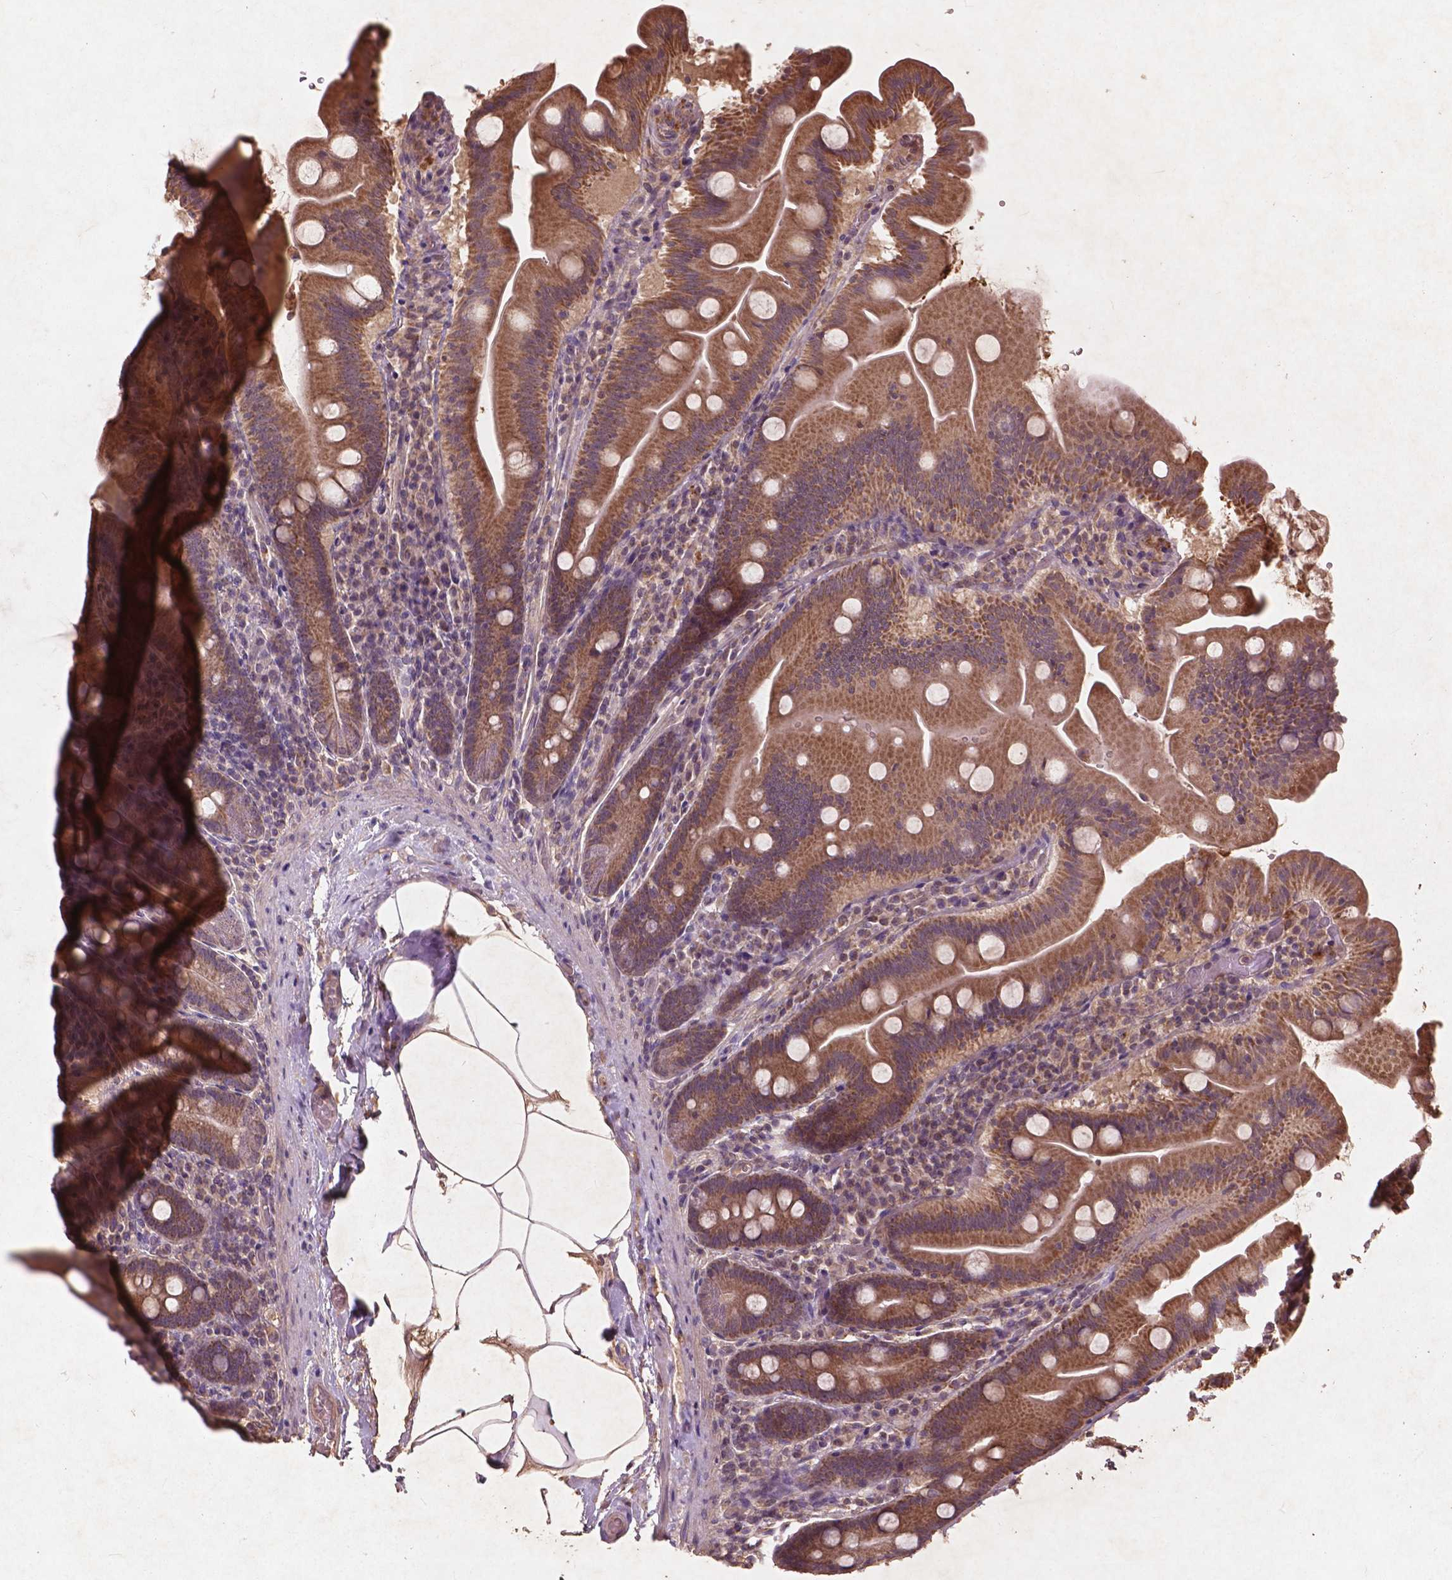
{"staining": {"intensity": "moderate", "quantity": ">75%", "location": "cytoplasmic/membranous"}, "tissue": "small intestine", "cell_type": "Glandular cells", "image_type": "normal", "snomed": [{"axis": "morphology", "description": "Normal tissue, NOS"}, {"axis": "topography", "description": "Small intestine"}], "caption": "Small intestine stained with DAB immunohistochemistry (IHC) demonstrates medium levels of moderate cytoplasmic/membranous expression in about >75% of glandular cells. (Stains: DAB (3,3'-diaminobenzidine) in brown, nuclei in blue, Microscopy: brightfield microscopy at high magnification).", "gene": "ST6GALNAC5", "patient": {"sex": "male", "age": 37}}